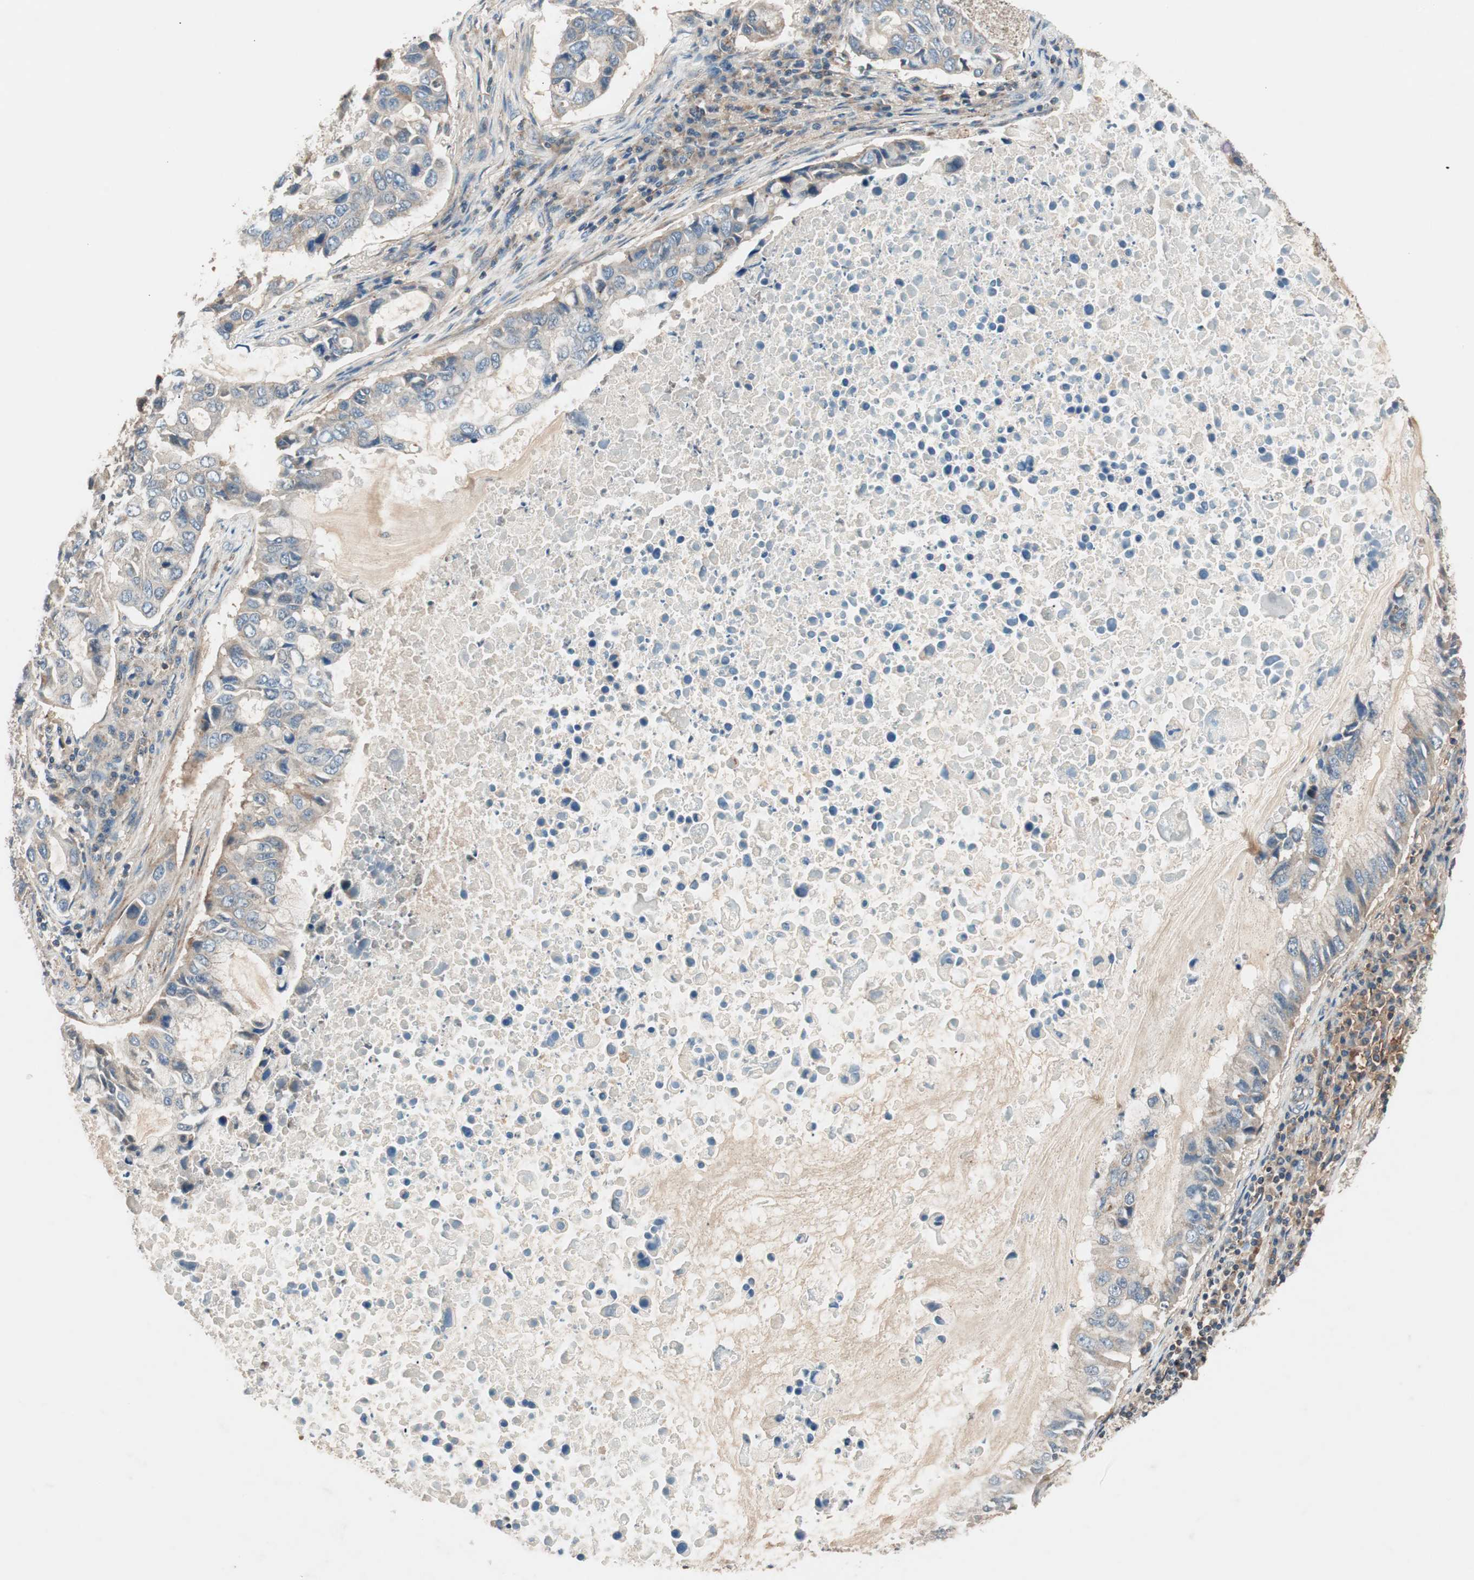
{"staining": {"intensity": "weak", "quantity": "<25%", "location": "cytoplasmic/membranous"}, "tissue": "lung cancer", "cell_type": "Tumor cells", "image_type": "cancer", "snomed": [{"axis": "morphology", "description": "Adenocarcinoma, NOS"}, {"axis": "topography", "description": "Lung"}], "caption": "This is an immunohistochemistry (IHC) micrograph of human adenocarcinoma (lung). There is no positivity in tumor cells.", "gene": "HPN", "patient": {"sex": "male", "age": 64}}